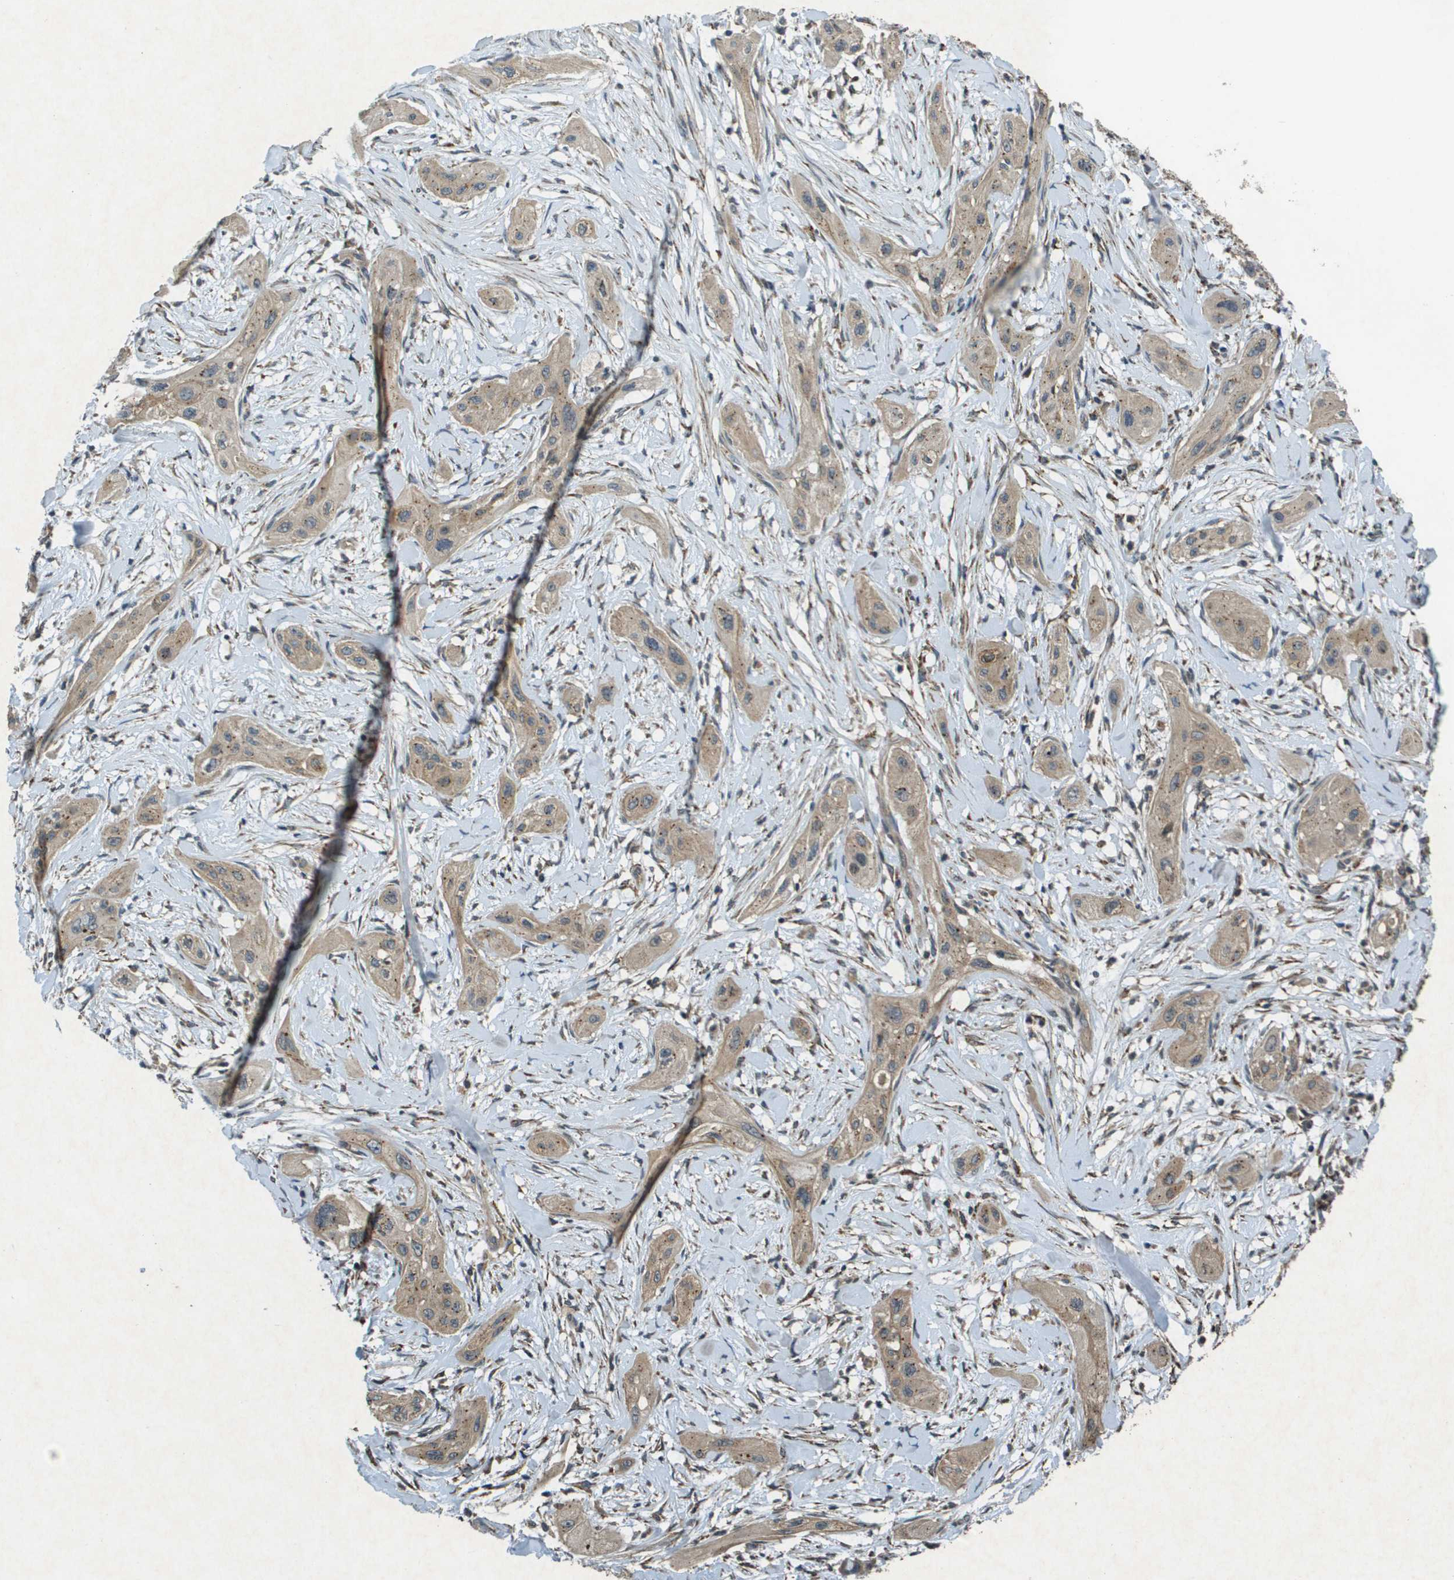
{"staining": {"intensity": "weak", "quantity": ">75%", "location": "cytoplasmic/membranous"}, "tissue": "lung cancer", "cell_type": "Tumor cells", "image_type": "cancer", "snomed": [{"axis": "morphology", "description": "Squamous cell carcinoma, NOS"}, {"axis": "topography", "description": "Lung"}], "caption": "A micrograph showing weak cytoplasmic/membranous staining in about >75% of tumor cells in lung cancer, as visualized by brown immunohistochemical staining.", "gene": "CDKN2C", "patient": {"sex": "female", "age": 47}}